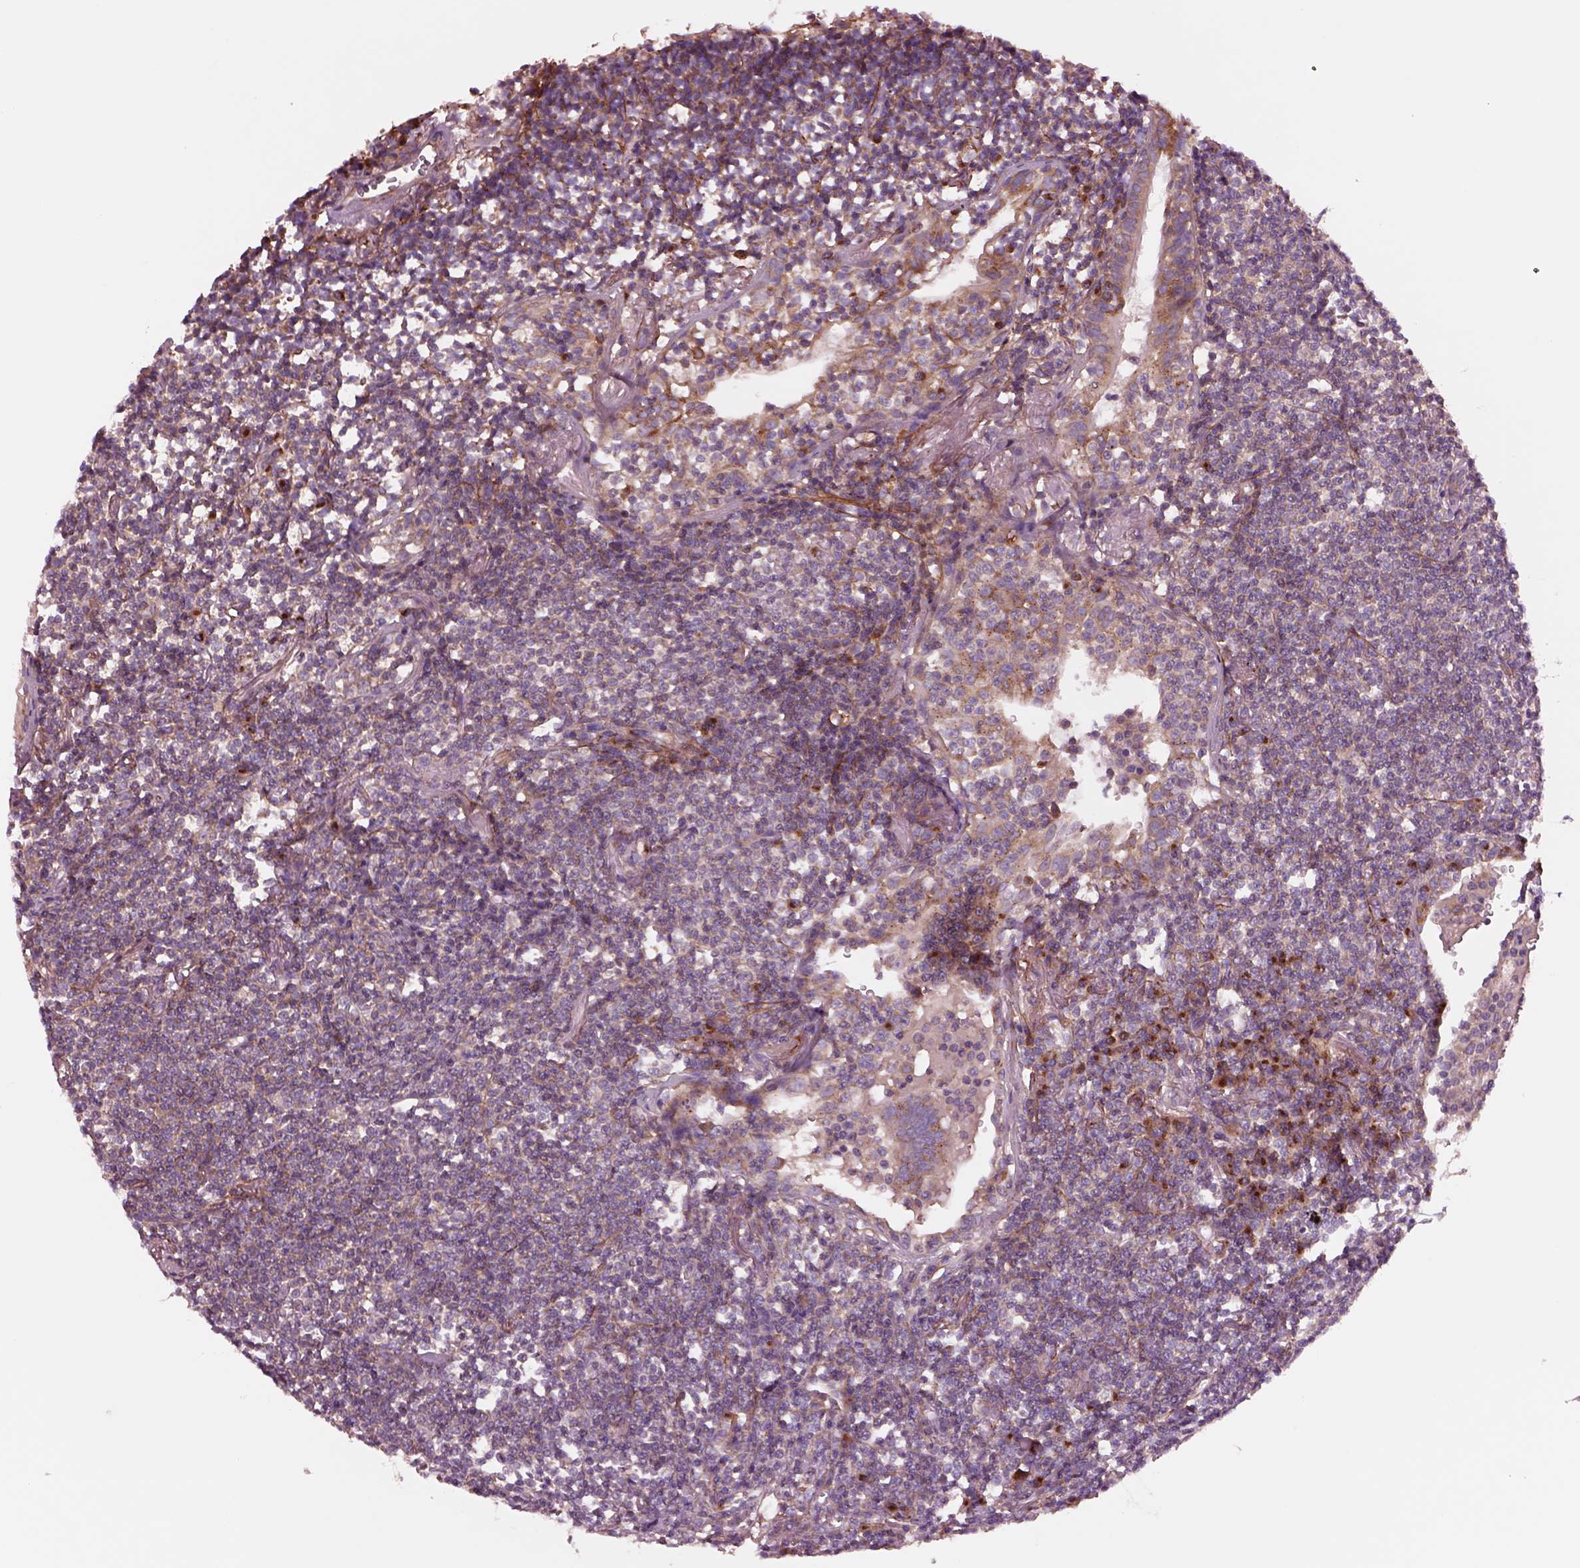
{"staining": {"intensity": "weak", "quantity": ">75%", "location": "cytoplasmic/membranous"}, "tissue": "lymphoma", "cell_type": "Tumor cells", "image_type": "cancer", "snomed": [{"axis": "morphology", "description": "Malignant lymphoma, non-Hodgkin's type, Low grade"}, {"axis": "topography", "description": "Lung"}], "caption": "Malignant lymphoma, non-Hodgkin's type (low-grade) tissue displays weak cytoplasmic/membranous positivity in about >75% of tumor cells", "gene": "SEC23A", "patient": {"sex": "female", "age": 71}}